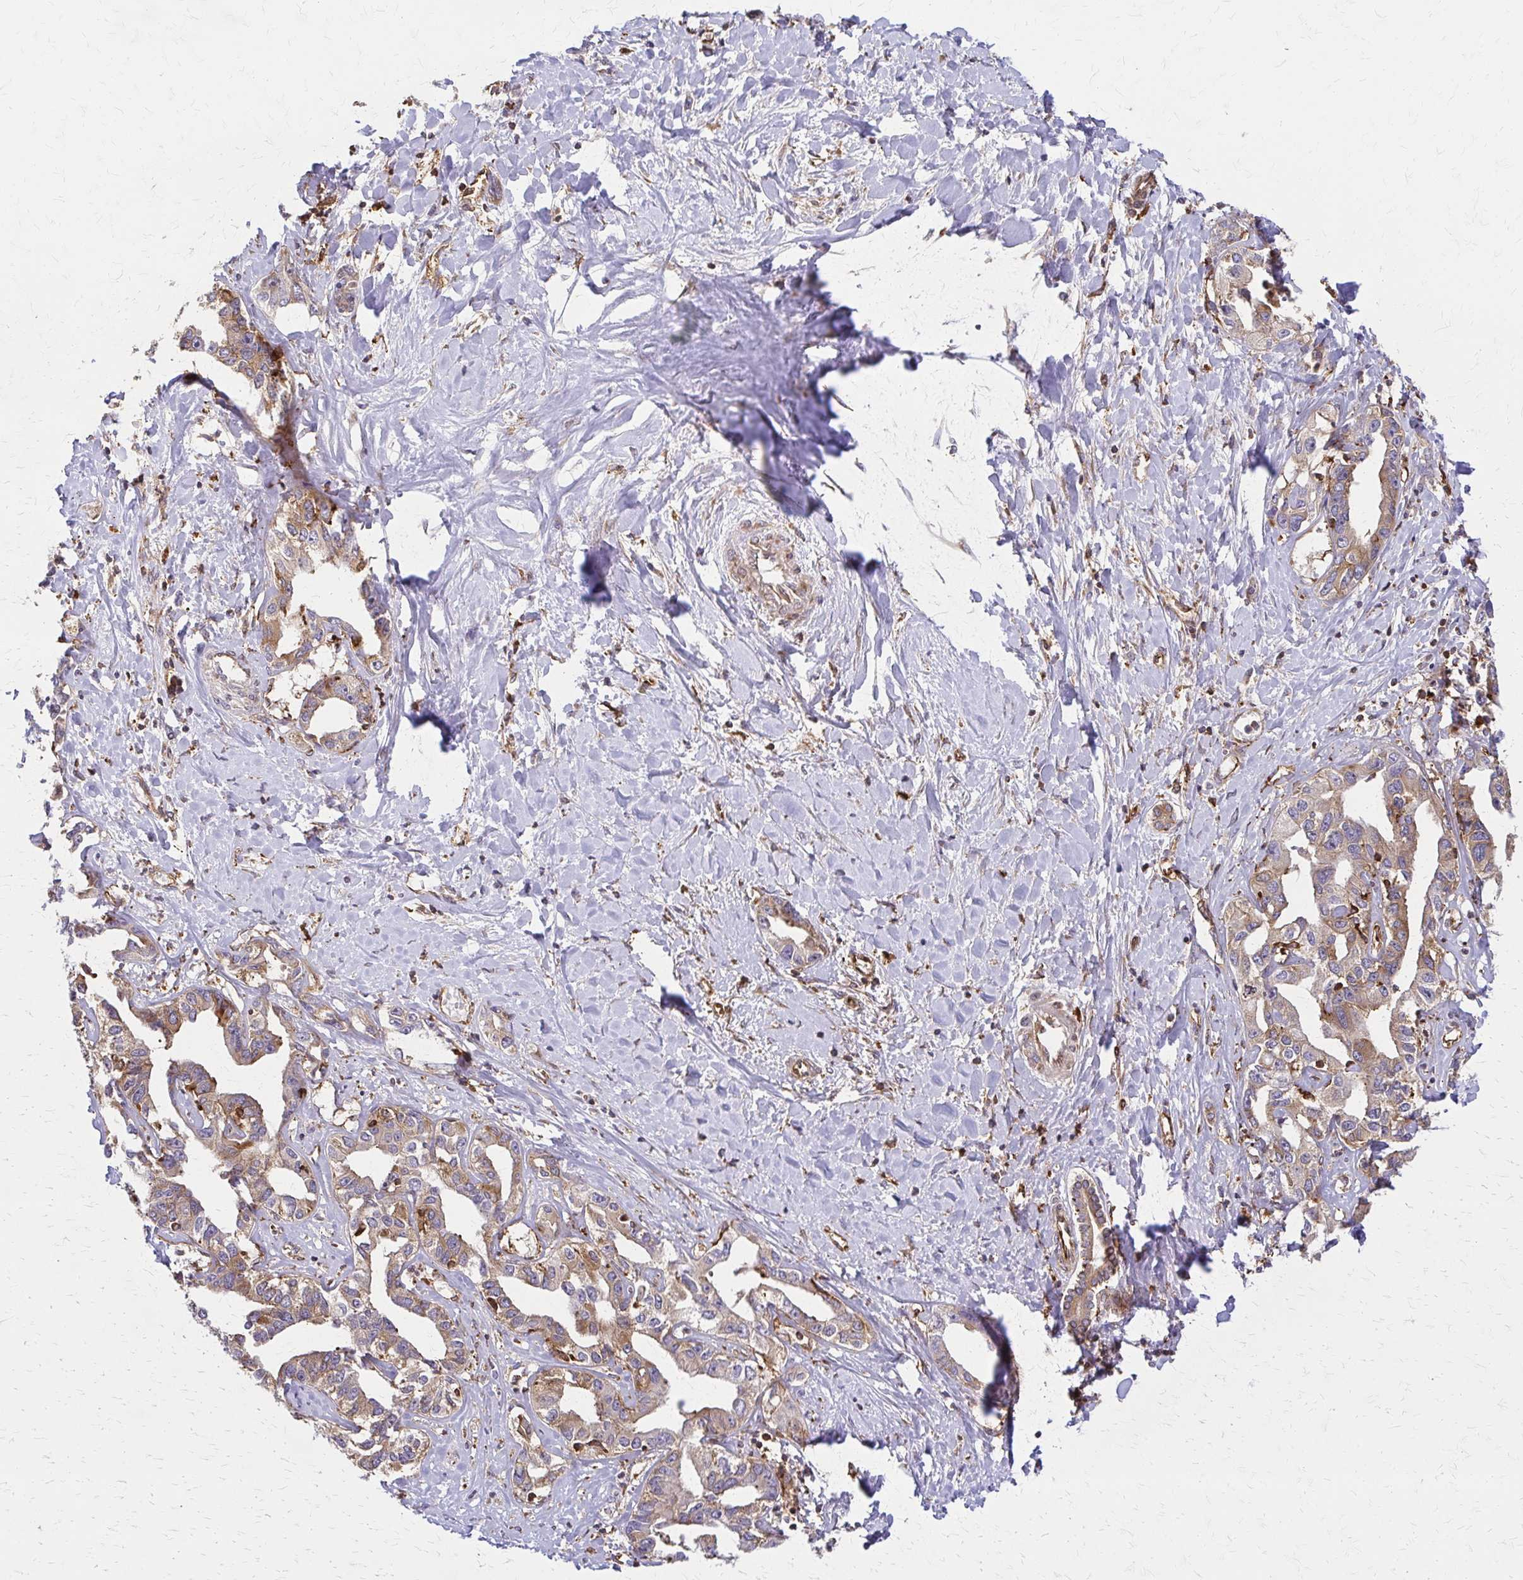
{"staining": {"intensity": "moderate", "quantity": ">75%", "location": "cytoplasmic/membranous"}, "tissue": "liver cancer", "cell_type": "Tumor cells", "image_type": "cancer", "snomed": [{"axis": "morphology", "description": "Cholangiocarcinoma"}, {"axis": "topography", "description": "Liver"}], "caption": "Liver cancer (cholangiocarcinoma) stained with DAB immunohistochemistry (IHC) demonstrates medium levels of moderate cytoplasmic/membranous staining in approximately >75% of tumor cells.", "gene": "WASF2", "patient": {"sex": "male", "age": 59}}